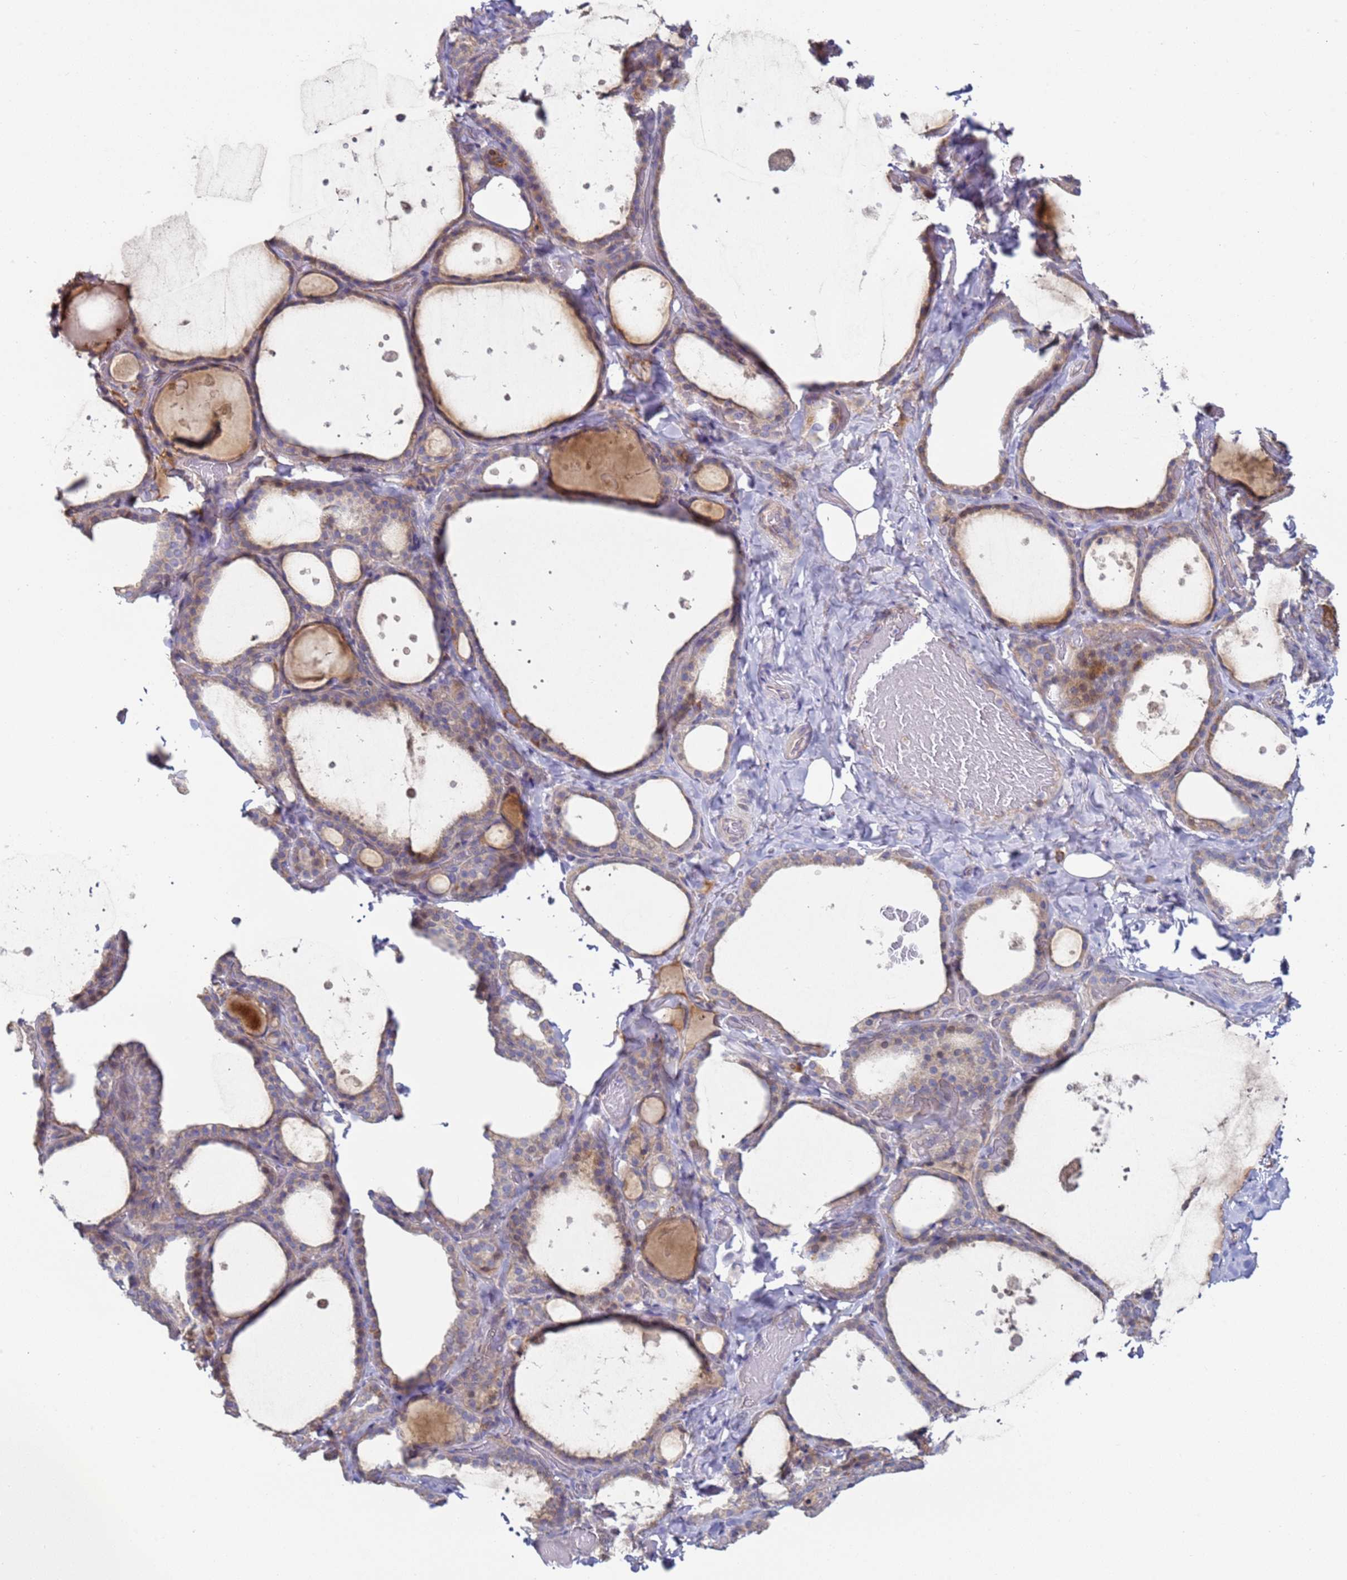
{"staining": {"intensity": "weak", "quantity": "25%-75%", "location": "cytoplasmic/membranous"}, "tissue": "thyroid gland", "cell_type": "Glandular cells", "image_type": "normal", "snomed": [{"axis": "morphology", "description": "Normal tissue, NOS"}, {"axis": "topography", "description": "Thyroid gland"}], "caption": "Immunohistochemistry photomicrograph of normal thyroid gland: human thyroid gland stained using IHC demonstrates low levels of weak protein expression localized specifically in the cytoplasmic/membranous of glandular cells, appearing as a cytoplasmic/membranous brown color.", "gene": "DIP2B", "patient": {"sex": "female", "age": 44}}